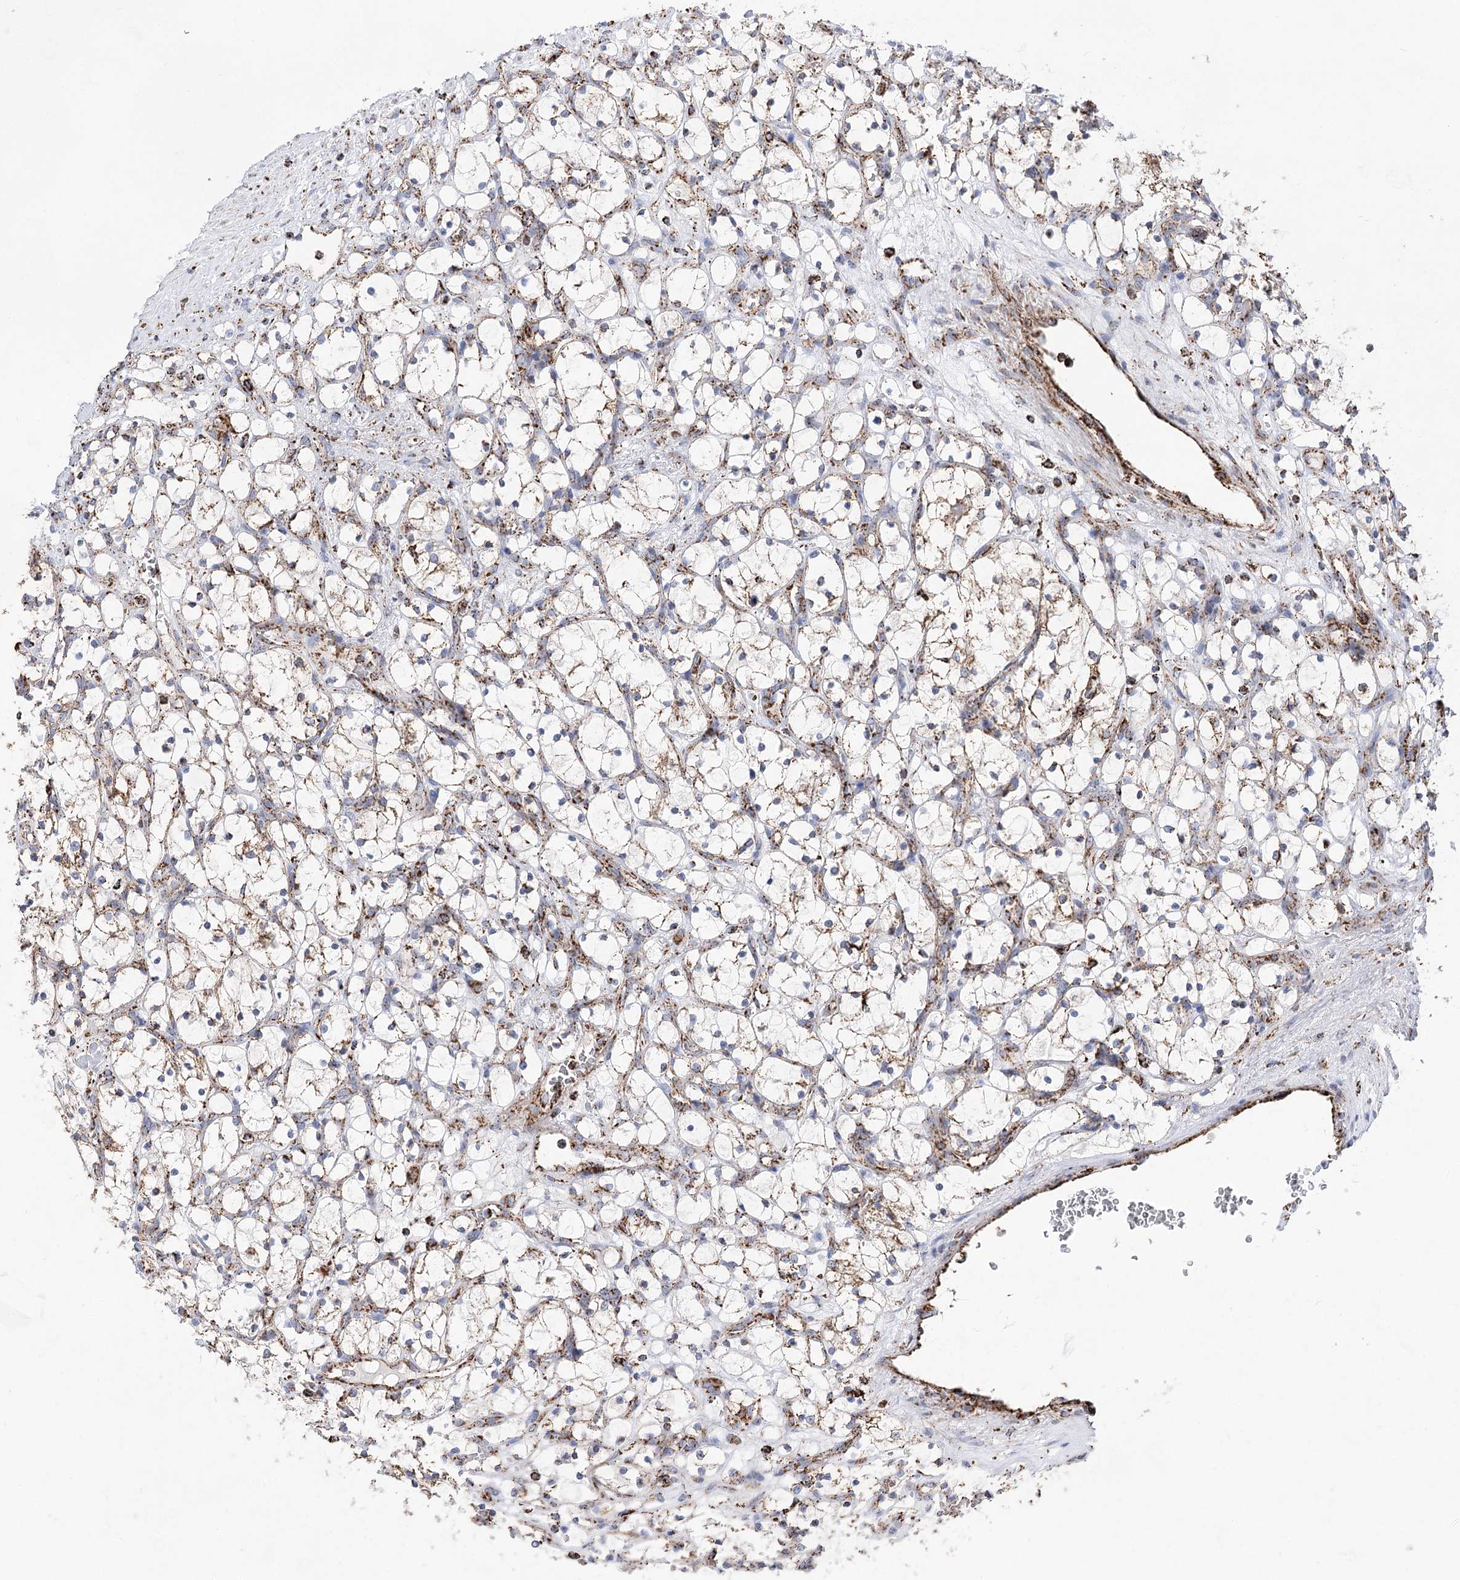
{"staining": {"intensity": "moderate", "quantity": "25%-75%", "location": "cytoplasmic/membranous"}, "tissue": "renal cancer", "cell_type": "Tumor cells", "image_type": "cancer", "snomed": [{"axis": "morphology", "description": "Adenocarcinoma, NOS"}, {"axis": "topography", "description": "Kidney"}], "caption": "Human adenocarcinoma (renal) stained for a protein (brown) demonstrates moderate cytoplasmic/membranous positive expression in about 25%-75% of tumor cells.", "gene": "NADK2", "patient": {"sex": "female", "age": 69}}